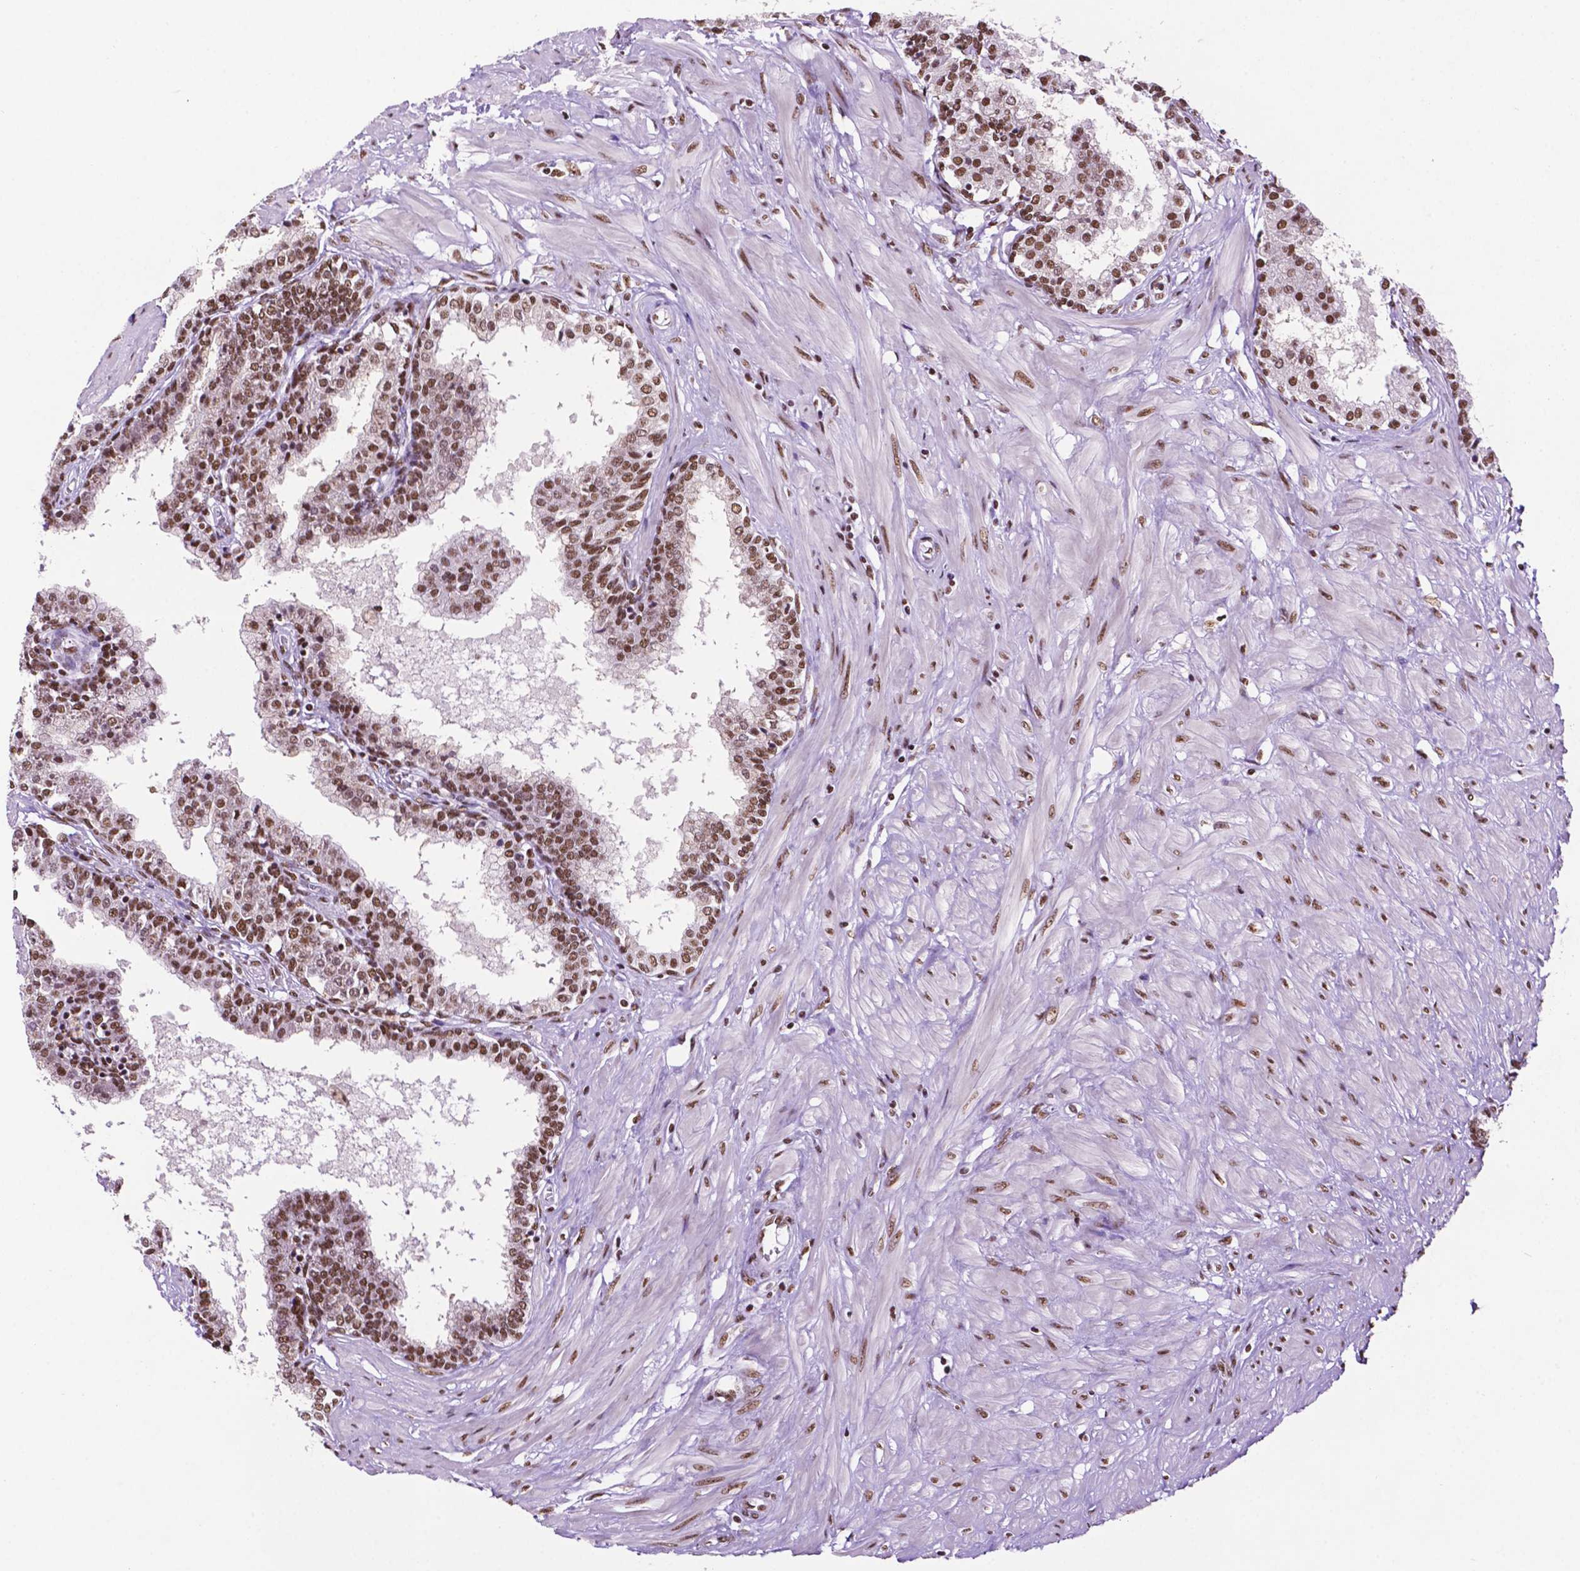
{"staining": {"intensity": "strong", "quantity": ">75%", "location": "nuclear"}, "tissue": "prostate", "cell_type": "Glandular cells", "image_type": "normal", "snomed": [{"axis": "morphology", "description": "Normal tissue, NOS"}, {"axis": "topography", "description": "Prostate"}], "caption": "Glandular cells demonstrate high levels of strong nuclear staining in approximately >75% of cells in normal prostate. The protein of interest is stained brown, and the nuclei are stained in blue (DAB IHC with brightfield microscopy, high magnification).", "gene": "CCAR2", "patient": {"sex": "male", "age": 55}}